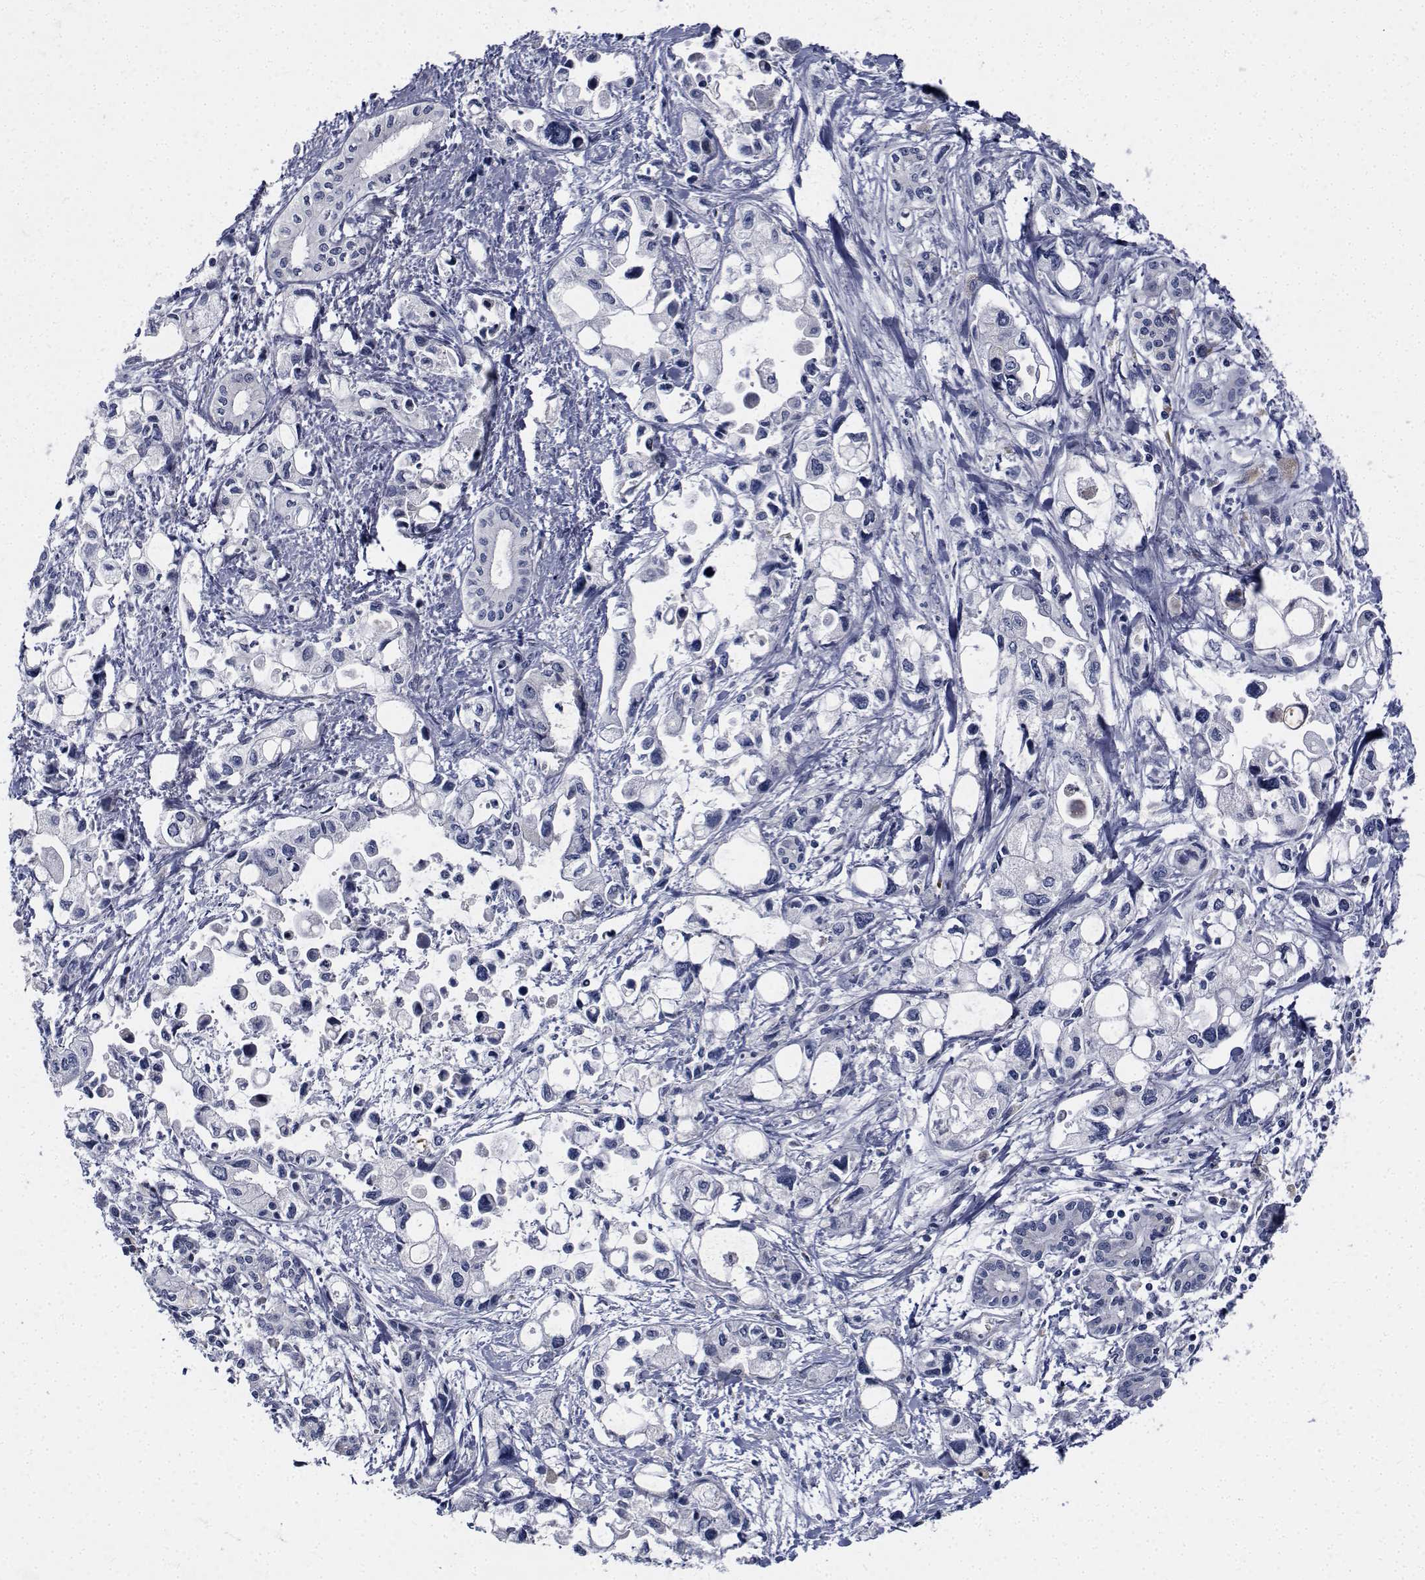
{"staining": {"intensity": "negative", "quantity": "none", "location": "none"}, "tissue": "pancreatic cancer", "cell_type": "Tumor cells", "image_type": "cancer", "snomed": [{"axis": "morphology", "description": "Adenocarcinoma, NOS"}, {"axis": "topography", "description": "Pancreas"}], "caption": "Immunohistochemistry of human pancreatic adenocarcinoma shows no staining in tumor cells. Brightfield microscopy of immunohistochemistry stained with DAB (3,3'-diaminobenzidine) (brown) and hematoxylin (blue), captured at high magnification.", "gene": "TTBK1", "patient": {"sex": "female", "age": 61}}